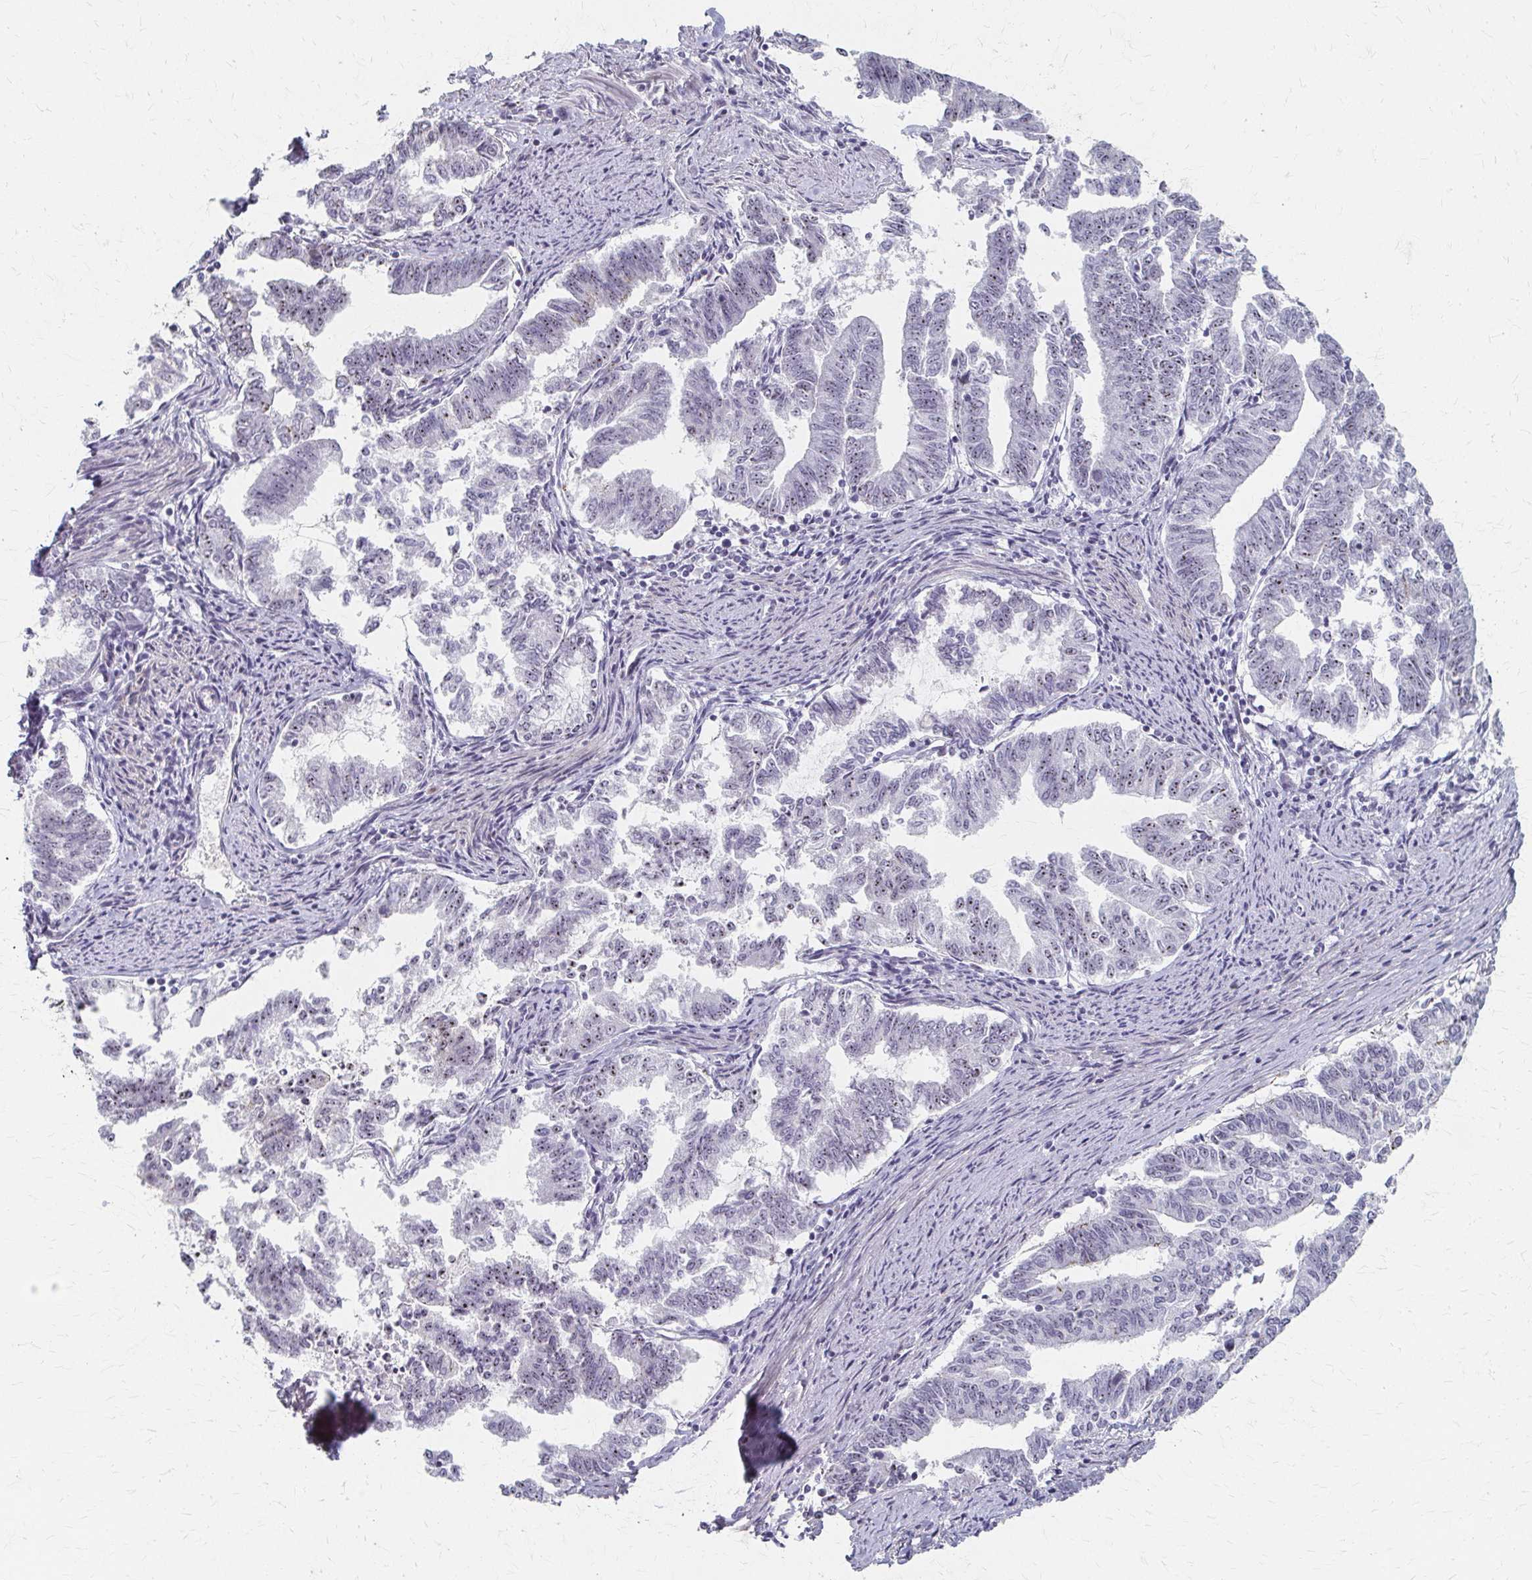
{"staining": {"intensity": "negative", "quantity": "none", "location": "none"}, "tissue": "endometrial cancer", "cell_type": "Tumor cells", "image_type": "cancer", "snomed": [{"axis": "morphology", "description": "Adenocarcinoma, NOS"}, {"axis": "topography", "description": "Endometrium"}], "caption": "Immunohistochemistry image of endometrial cancer stained for a protein (brown), which reveals no staining in tumor cells.", "gene": "PES1", "patient": {"sex": "female", "age": 79}}